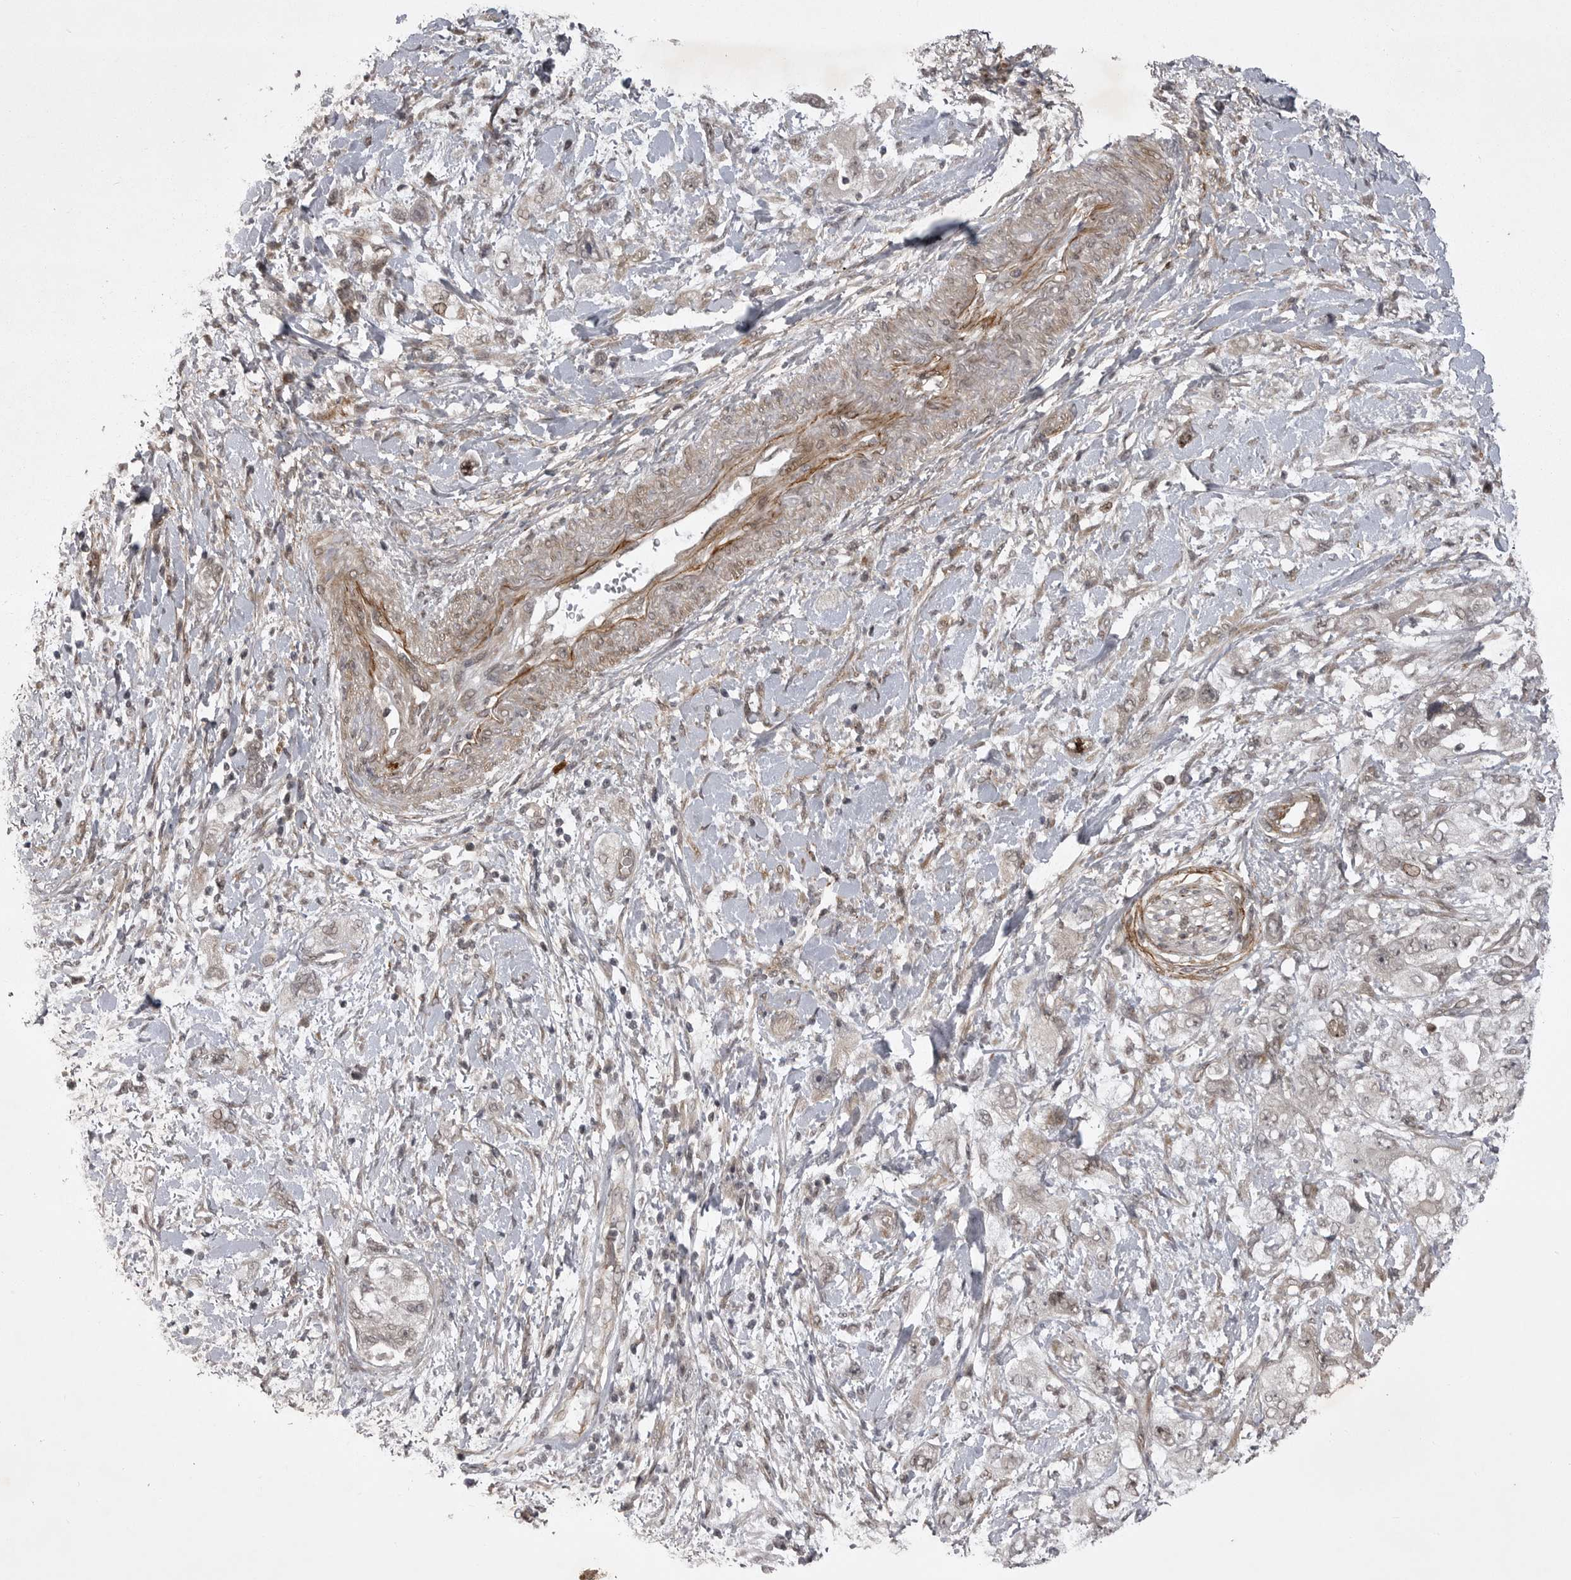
{"staining": {"intensity": "weak", "quantity": "<25%", "location": "cytoplasmic/membranous,nuclear"}, "tissue": "pancreatic cancer", "cell_type": "Tumor cells", "image_type": "cancer", "snomed": [{"axis": "morphology", "description": "Adenocarcinoma, NOS"}, {"axis": "topography", "description": "Pancreas"}], "caption": "DAB immunohistochemical staining of pancreatic cancer (adenocarcinoma) reveals no significant positivity in tumor cells.", "gene": "SNX16", "patient": {"sex": "female", "age": 73}}